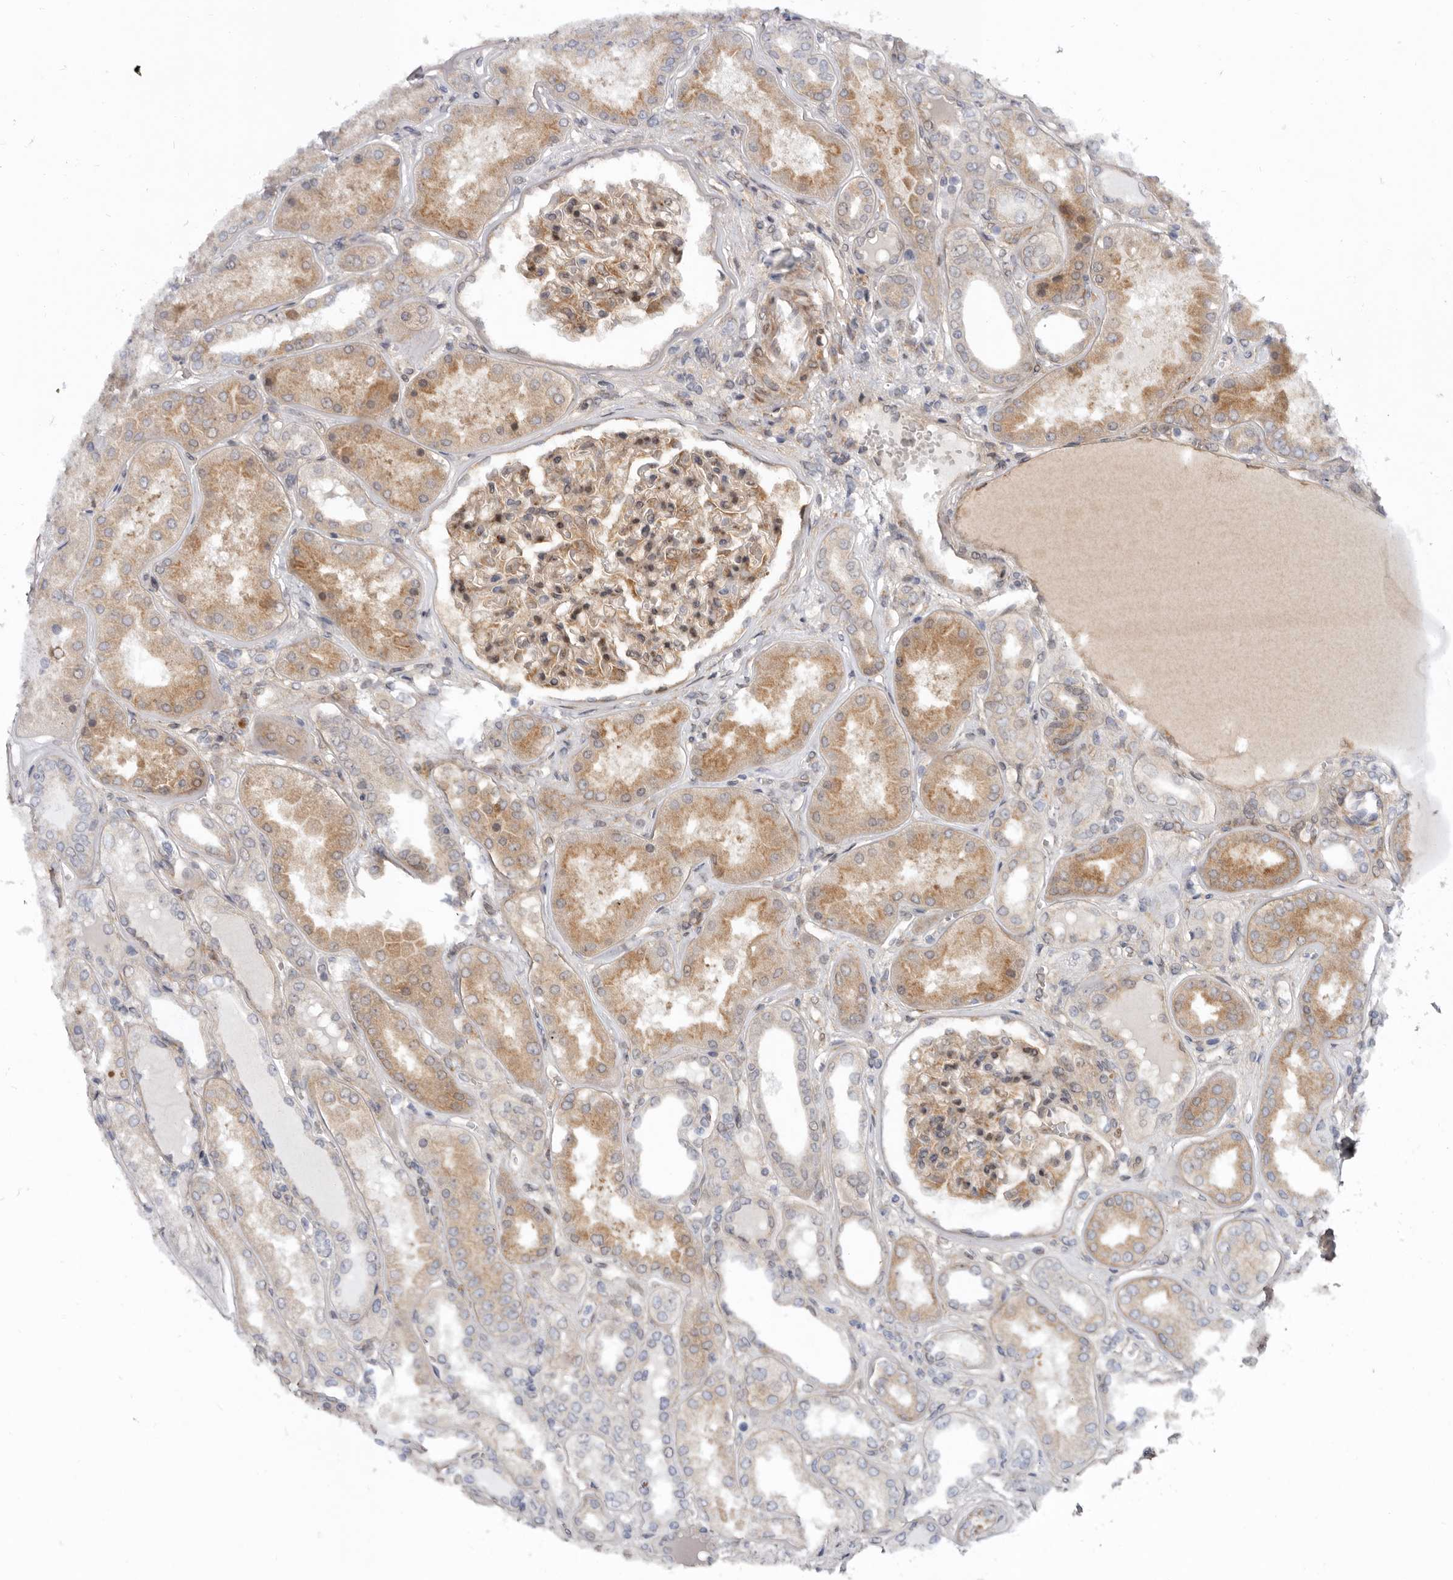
{"staining": {"intensity": "moderate", "quantity": ">75%", "location": "cytoplasmic/membranous,nuclear"}, "tissue": "kidney", "cell_type": "Cells in glomeruli", "image_type": "normal", "snomed": [{"axis": "morphology", "description": "Normal tissue, NOS"}, {"axis": "topography", "description": "Kidney"}], "caption": "Kidney stained with a brown dye shows moderate cytoplasmic/membranous,nuclear positive staining in about >75% of cells in glomeruli.", "gene": "SBDS", "patient": {"sex": "female", "age": 56}}